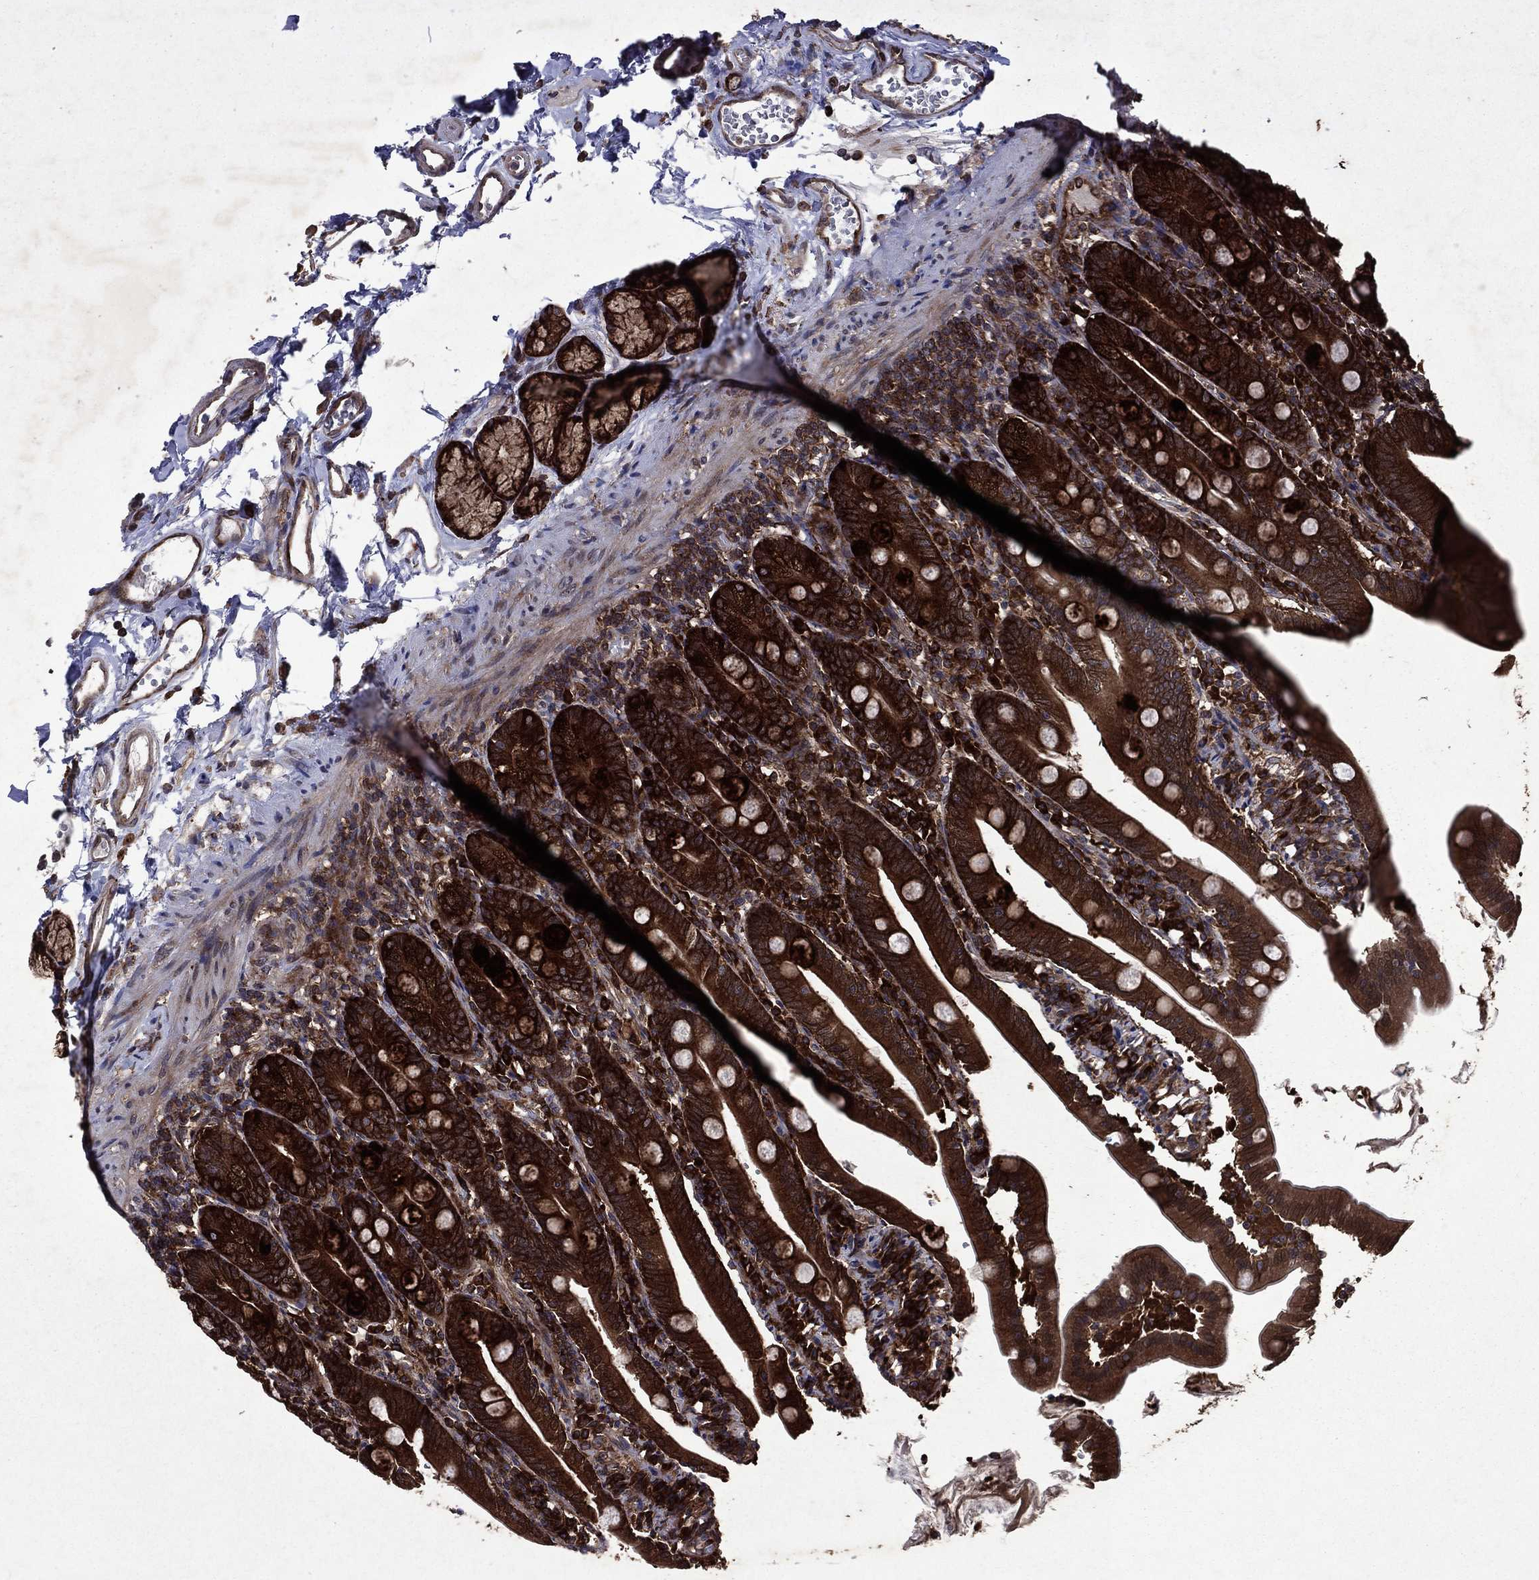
{"staining": {"intensity": "strong", "quantity": ">75%", "location": "cytoplasmic/membranous"}, "tissue": "duodenum", "cell_type": "Glandular cells", "image_type": "normal", "snomed": [{"axis": "morphology", "description": "Normal tissue, NOS"}, {"axis": "topography", "description": "Duodenum"}], "caption": "Immunohistochemical staining of benign duodenum reveals >75% levels of strong cytoplasmic/membranous protein expression in about >75% of glandular cells.", "gene": "EIF2B4", "patient": {"sex": "female", "age": 67}}